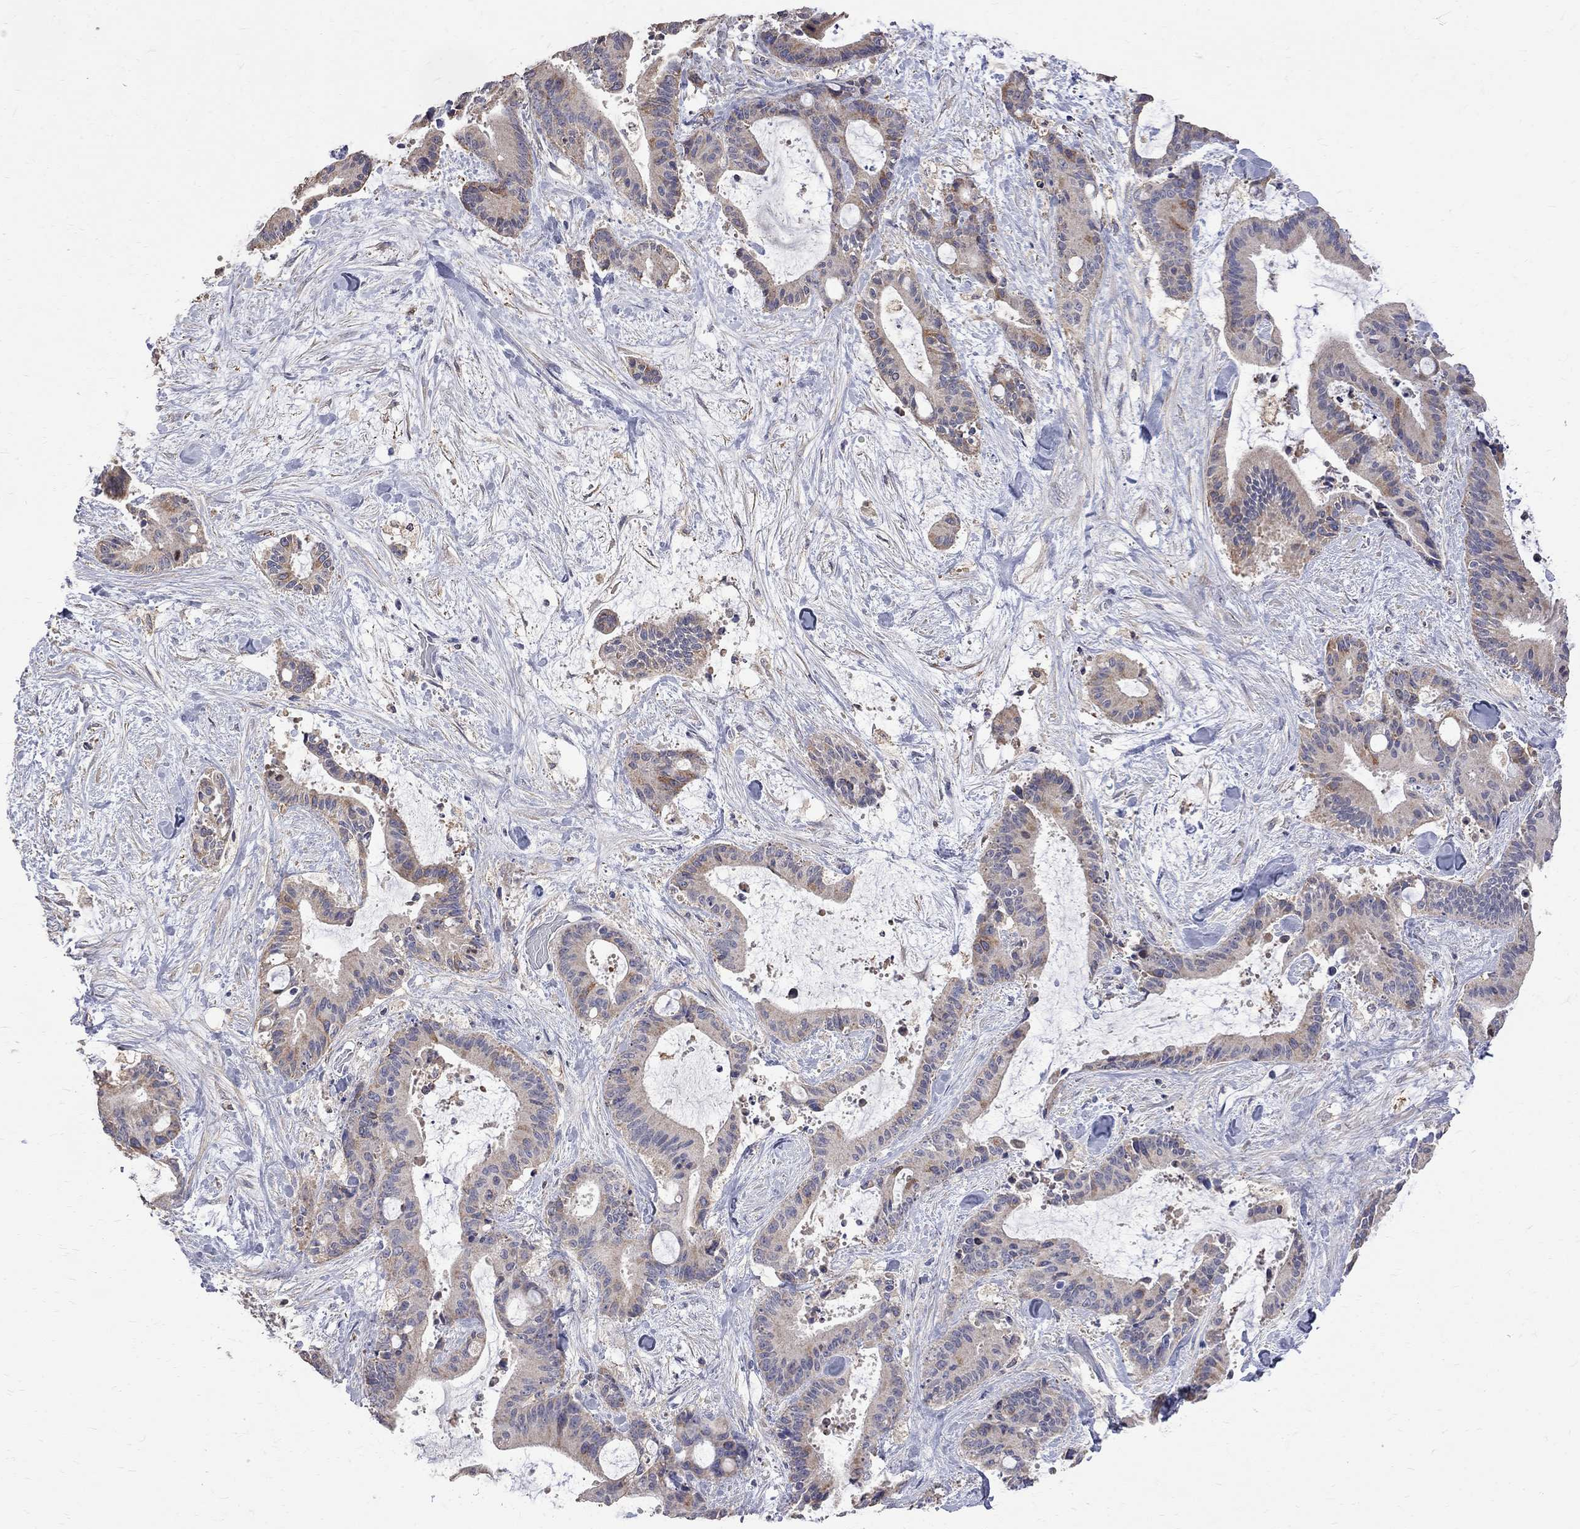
{"staining": {"intensity": "weak", "quantity": "<25%", "location": "cytoplasmic/membranous"}, "tissue": "liver cancer", "cell_type": "Tumor cells", "image_type": "cancer", "snomed": [{"axis": "morphology", "description": "Cholangiocarcinoma"}, {"axis": "topography", "description": "Liver"}], "caption": "IHC of liver cancer (cholangiocarcinoma) demonstrates no expression in tumor cells.", "gene": "CKAP2", "patient": {"sex": "female", "age": 73}}